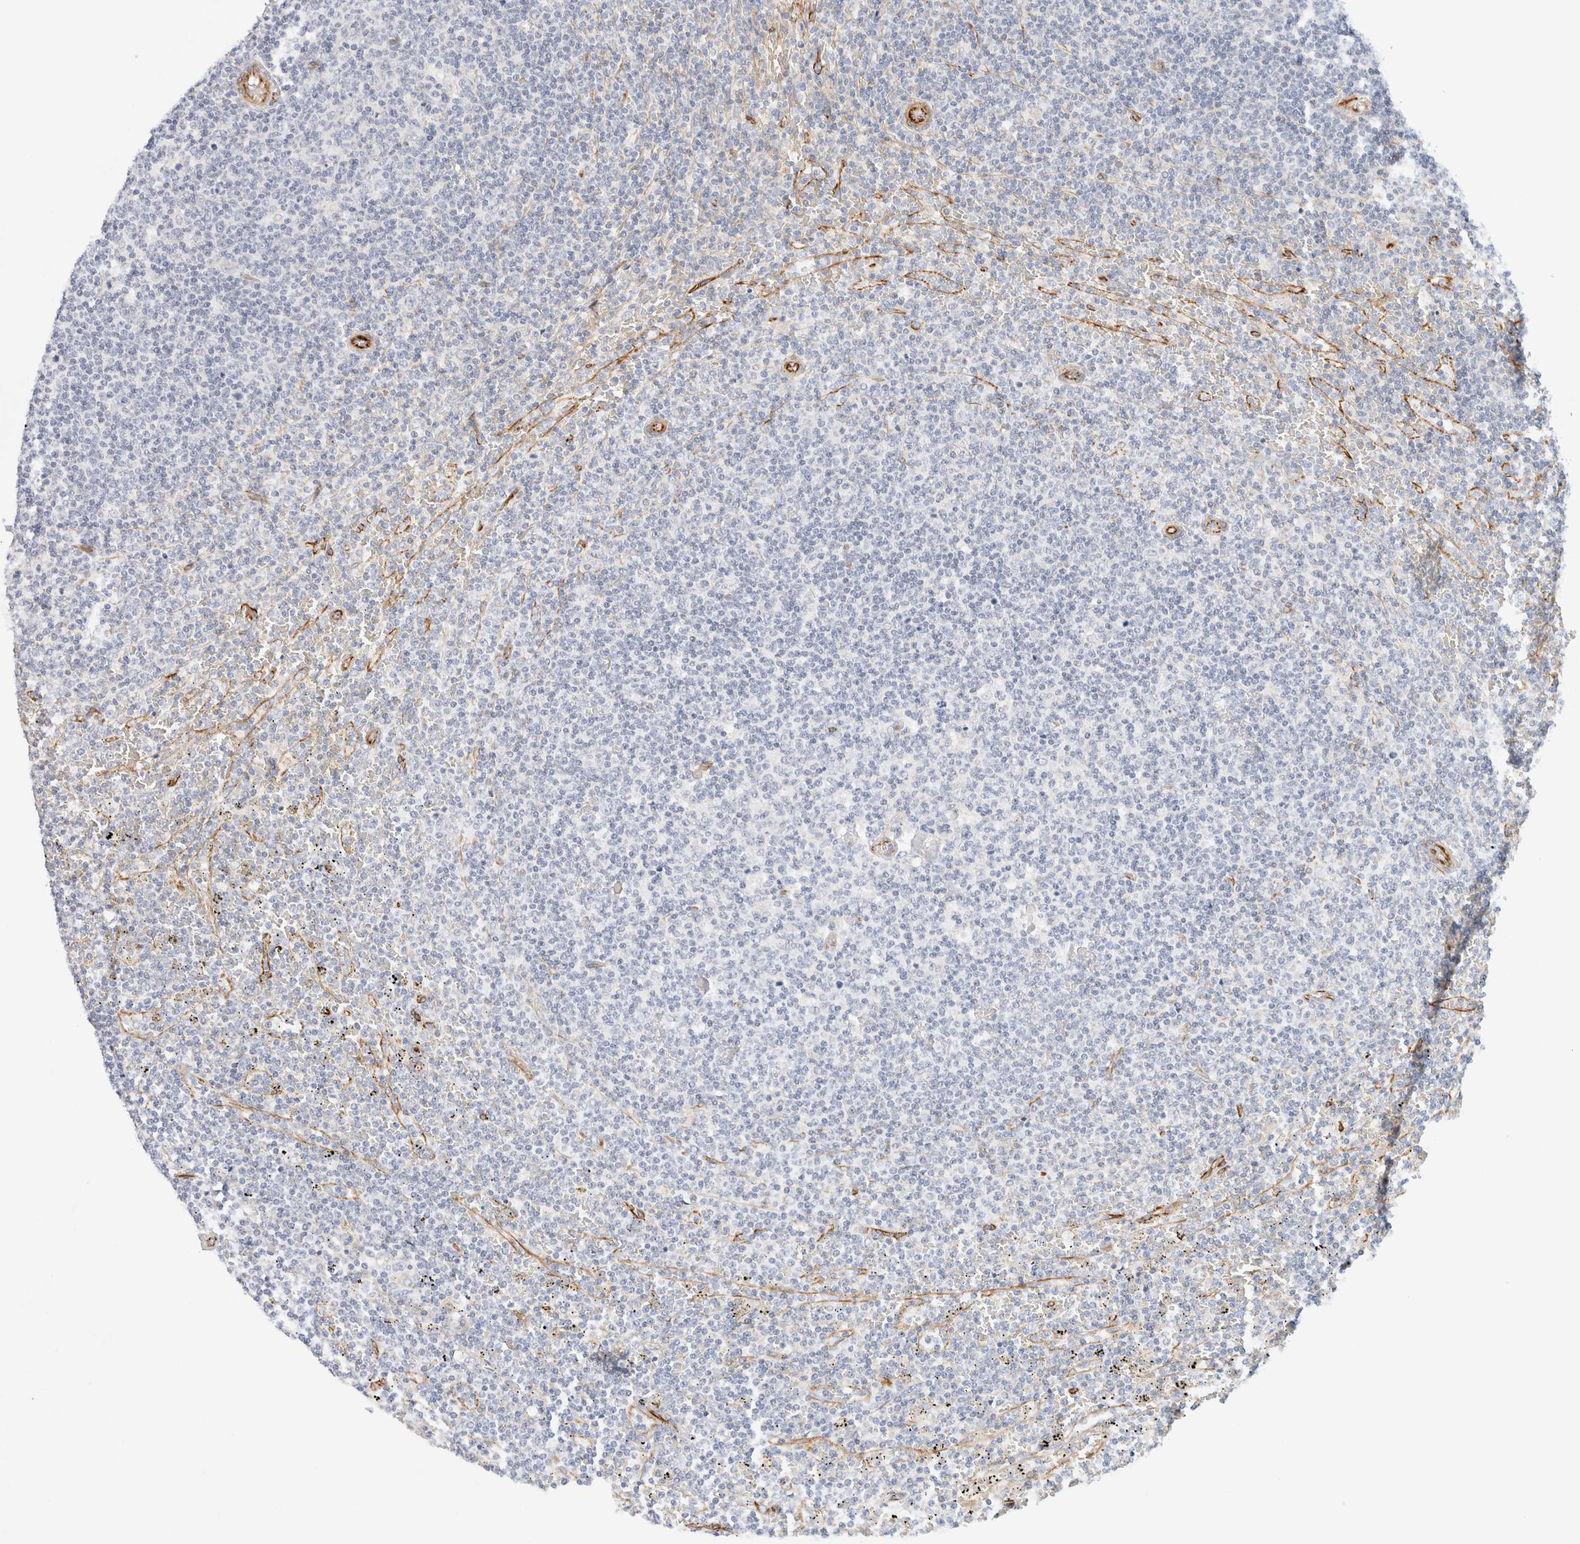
{"staining": {"intensity": "negative", "quantity": "none", "location": "none"}, "tissue": "lymphoma", "cell_type": "Tumor cells", "image_type": "cancer", "snomed": [{"axis": "morphology", "description": "Malignant lymphoma, non-Hodgkin's type, Low grade"}, {"axis": "topography", "description": "Spleen"}], "caption": "There is no significant positivity in tumor cells of malignant lymphoma, non-Hodgkin's type (low-grade).", "gene": "SLC25A48", "patient": {"sex": "female", "age": 19}}